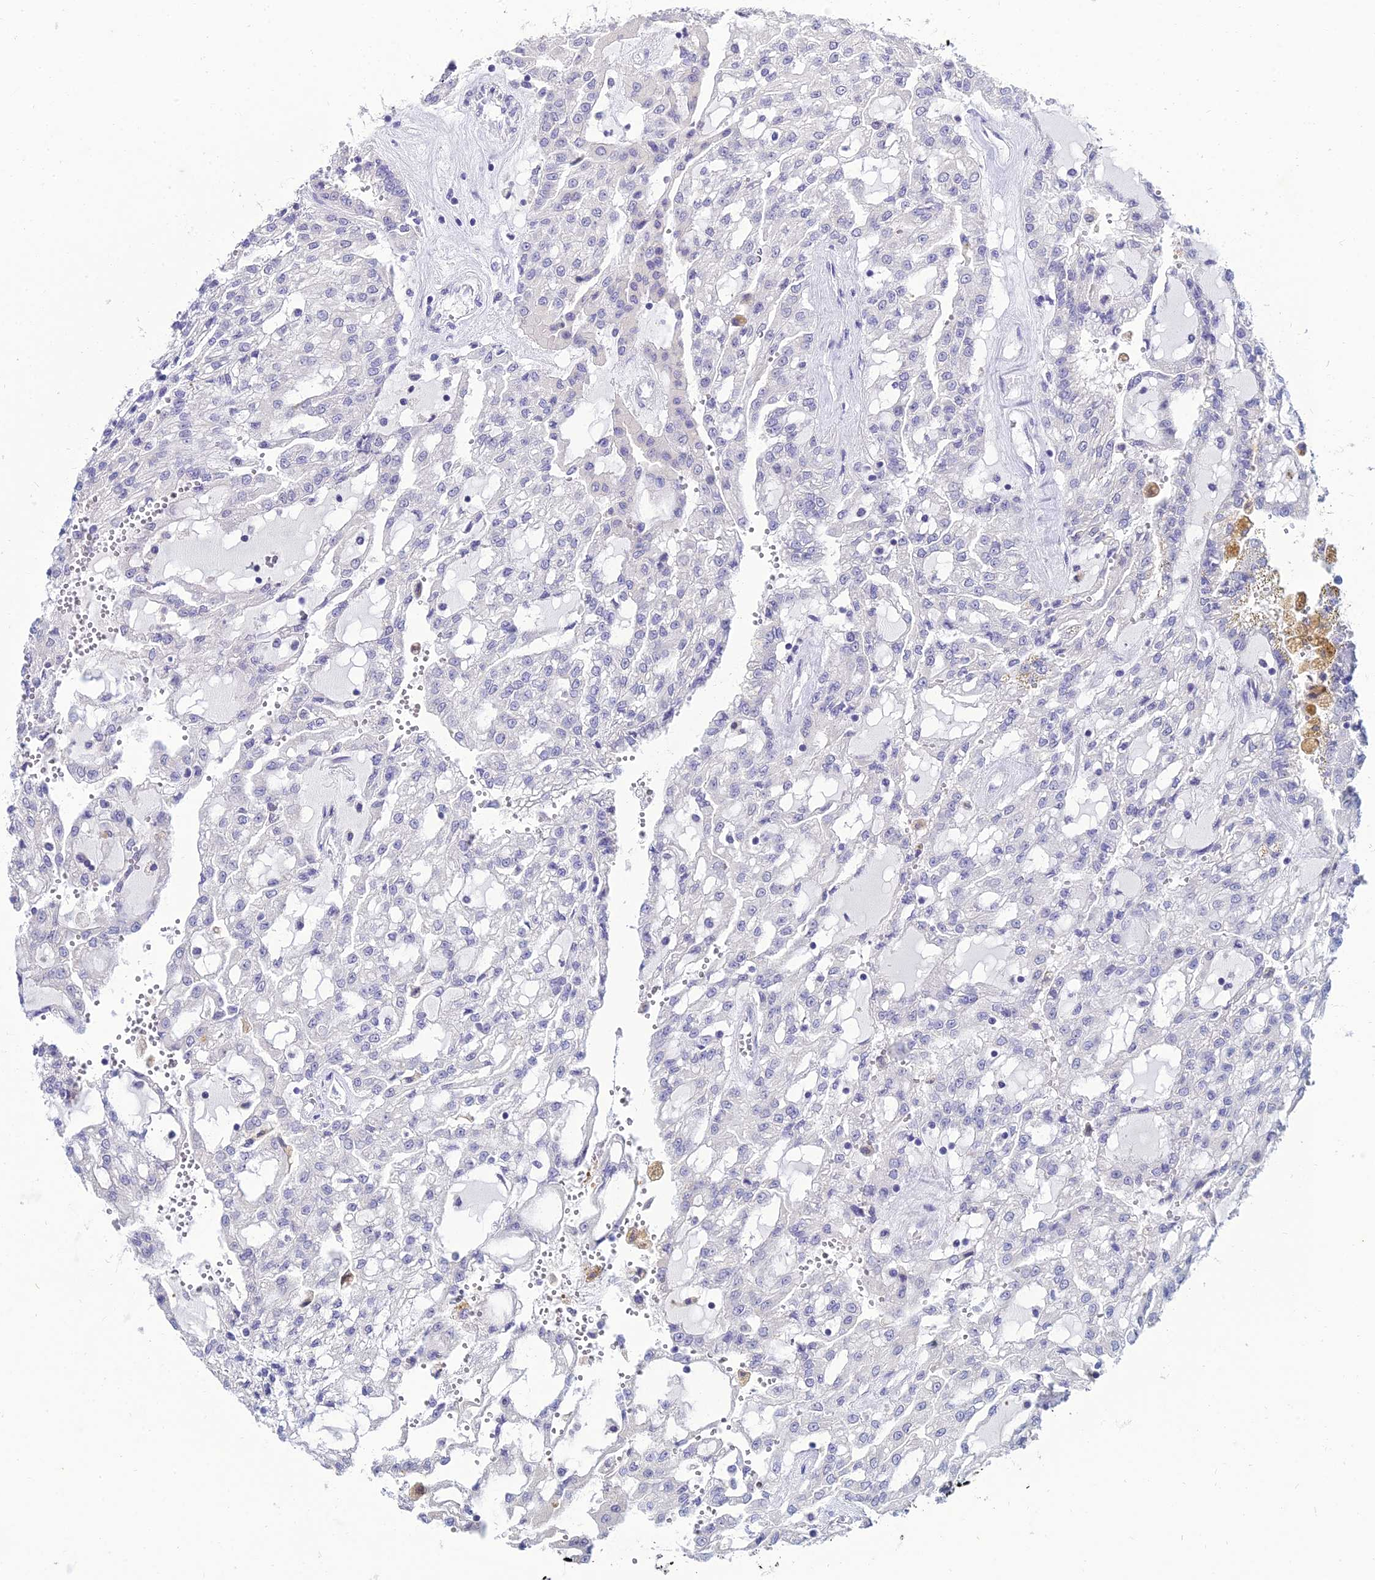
{"staining": {"intensity": "negative", "quantity": "none", "location": "none"}, "tissue": "renal cancer", "cell_type": "Tumor cells", "image_type": "cancer", "snomed": [{"axis": "morphology", "description": "Adenocarcinoma, NOS"}, {"axis": "topography", "description": "Kidney"}], "caption": "High magnification brightfield microscopy of renal cancer (adenocarcinoma) stained with DAB (3,3'-diaminobenzidine) (brown) and counterstained with hematoxylin (blue): tumor cells show no significant staining.", "gene": "NPY", "patient": {"sex": "male", "age": 63}}